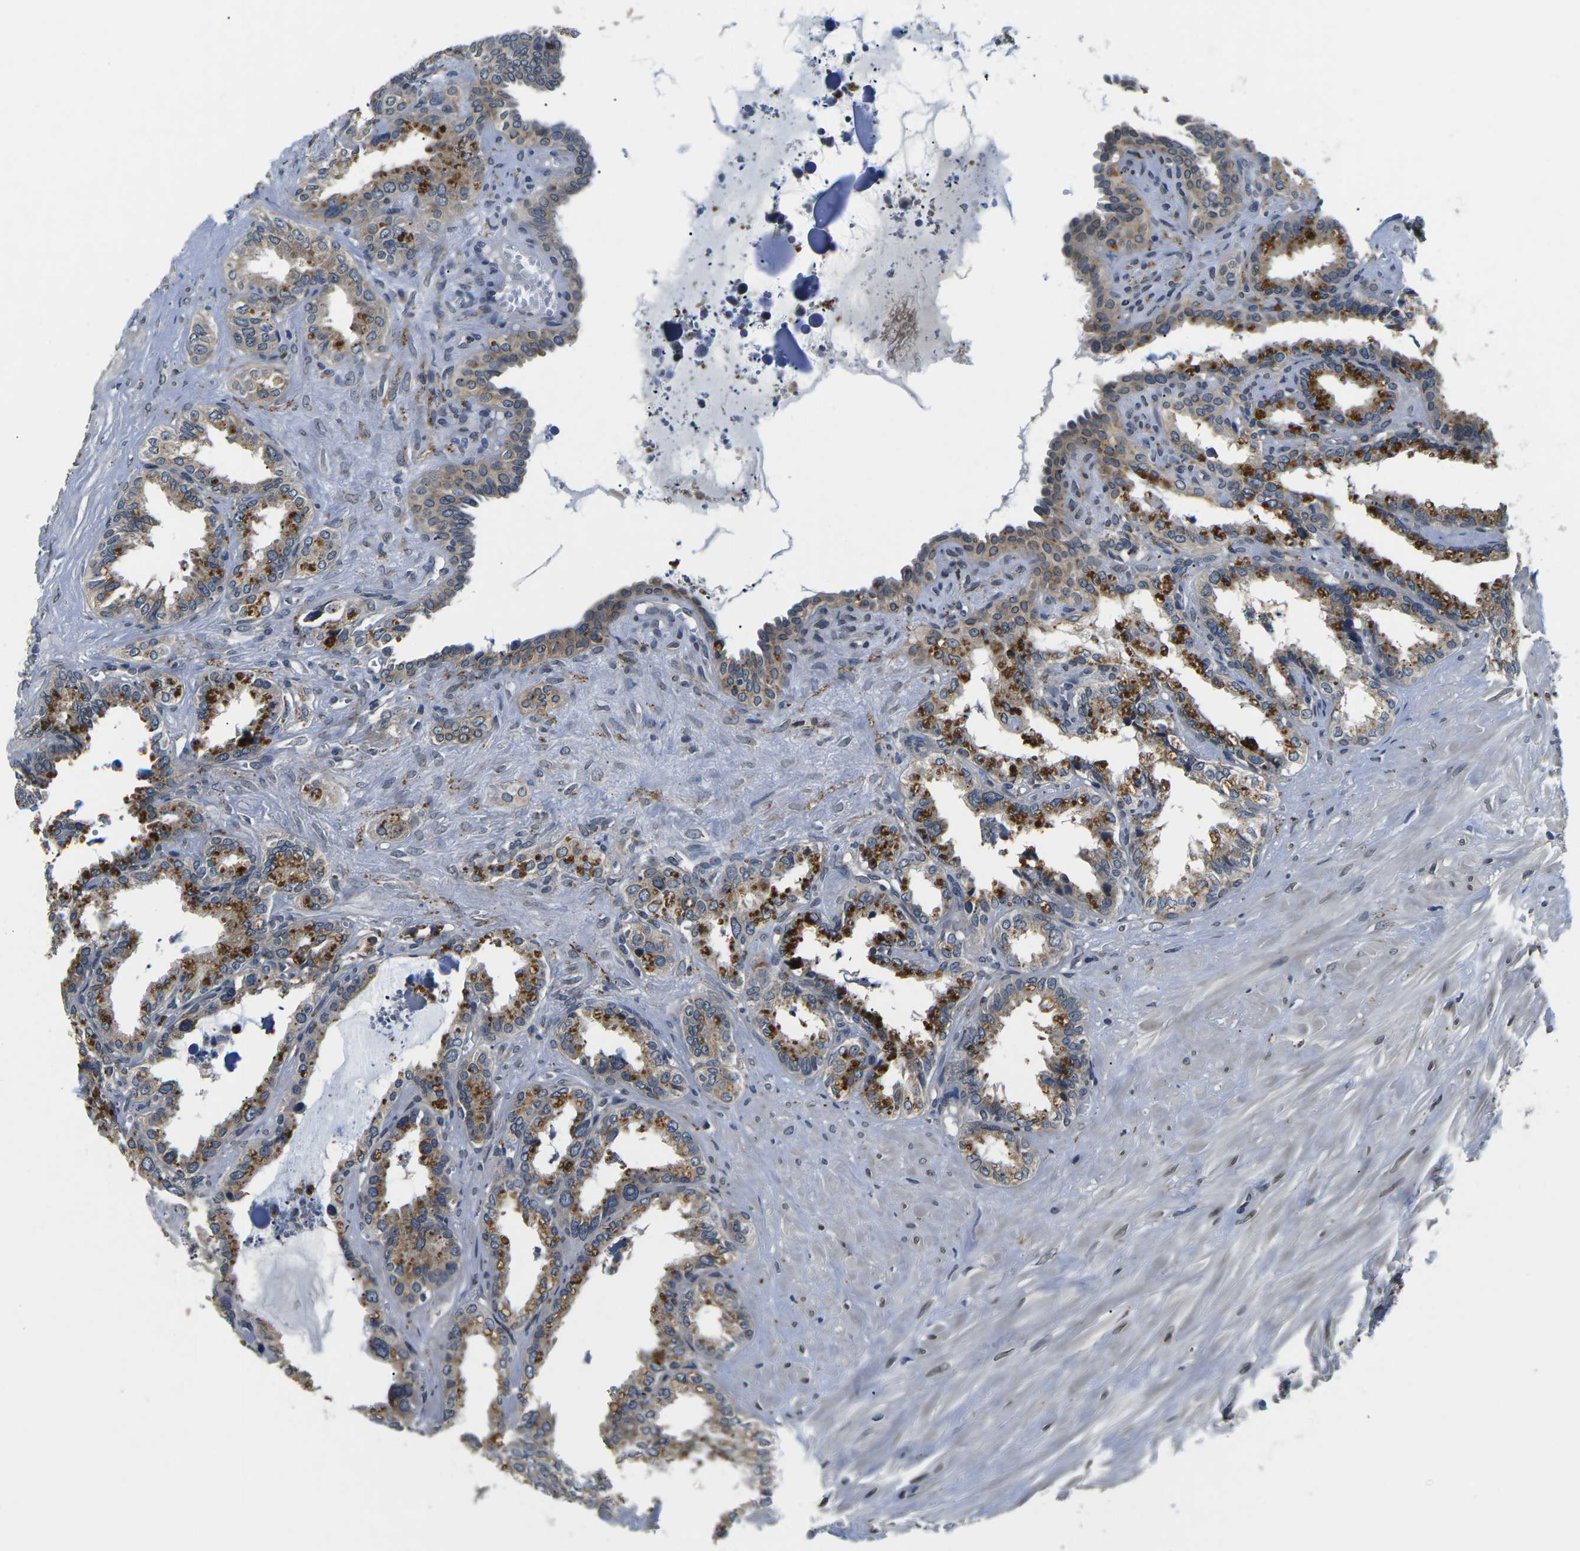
{"staining": {"intensity": "moderate", "quantity": "25%-75%", "location": "cytoplasmic/membranous"}, "tissue": "seminal vesicle", "cell_type": "Glandular cells", "image_type": "normal", "snomed": [{"axis": "morphology", "description": "Normal tissue, NOS"}, {"axis": "topography", "description": "Seminal veicle"}], "caption": "Seminal vesicle stained with a brown dye displays moderate cytoplasmic/membranous positive staining in about 25%-75% of glandular cells.", "gene": "SNX10", "patient": {"sex": "male", "age": 64}}